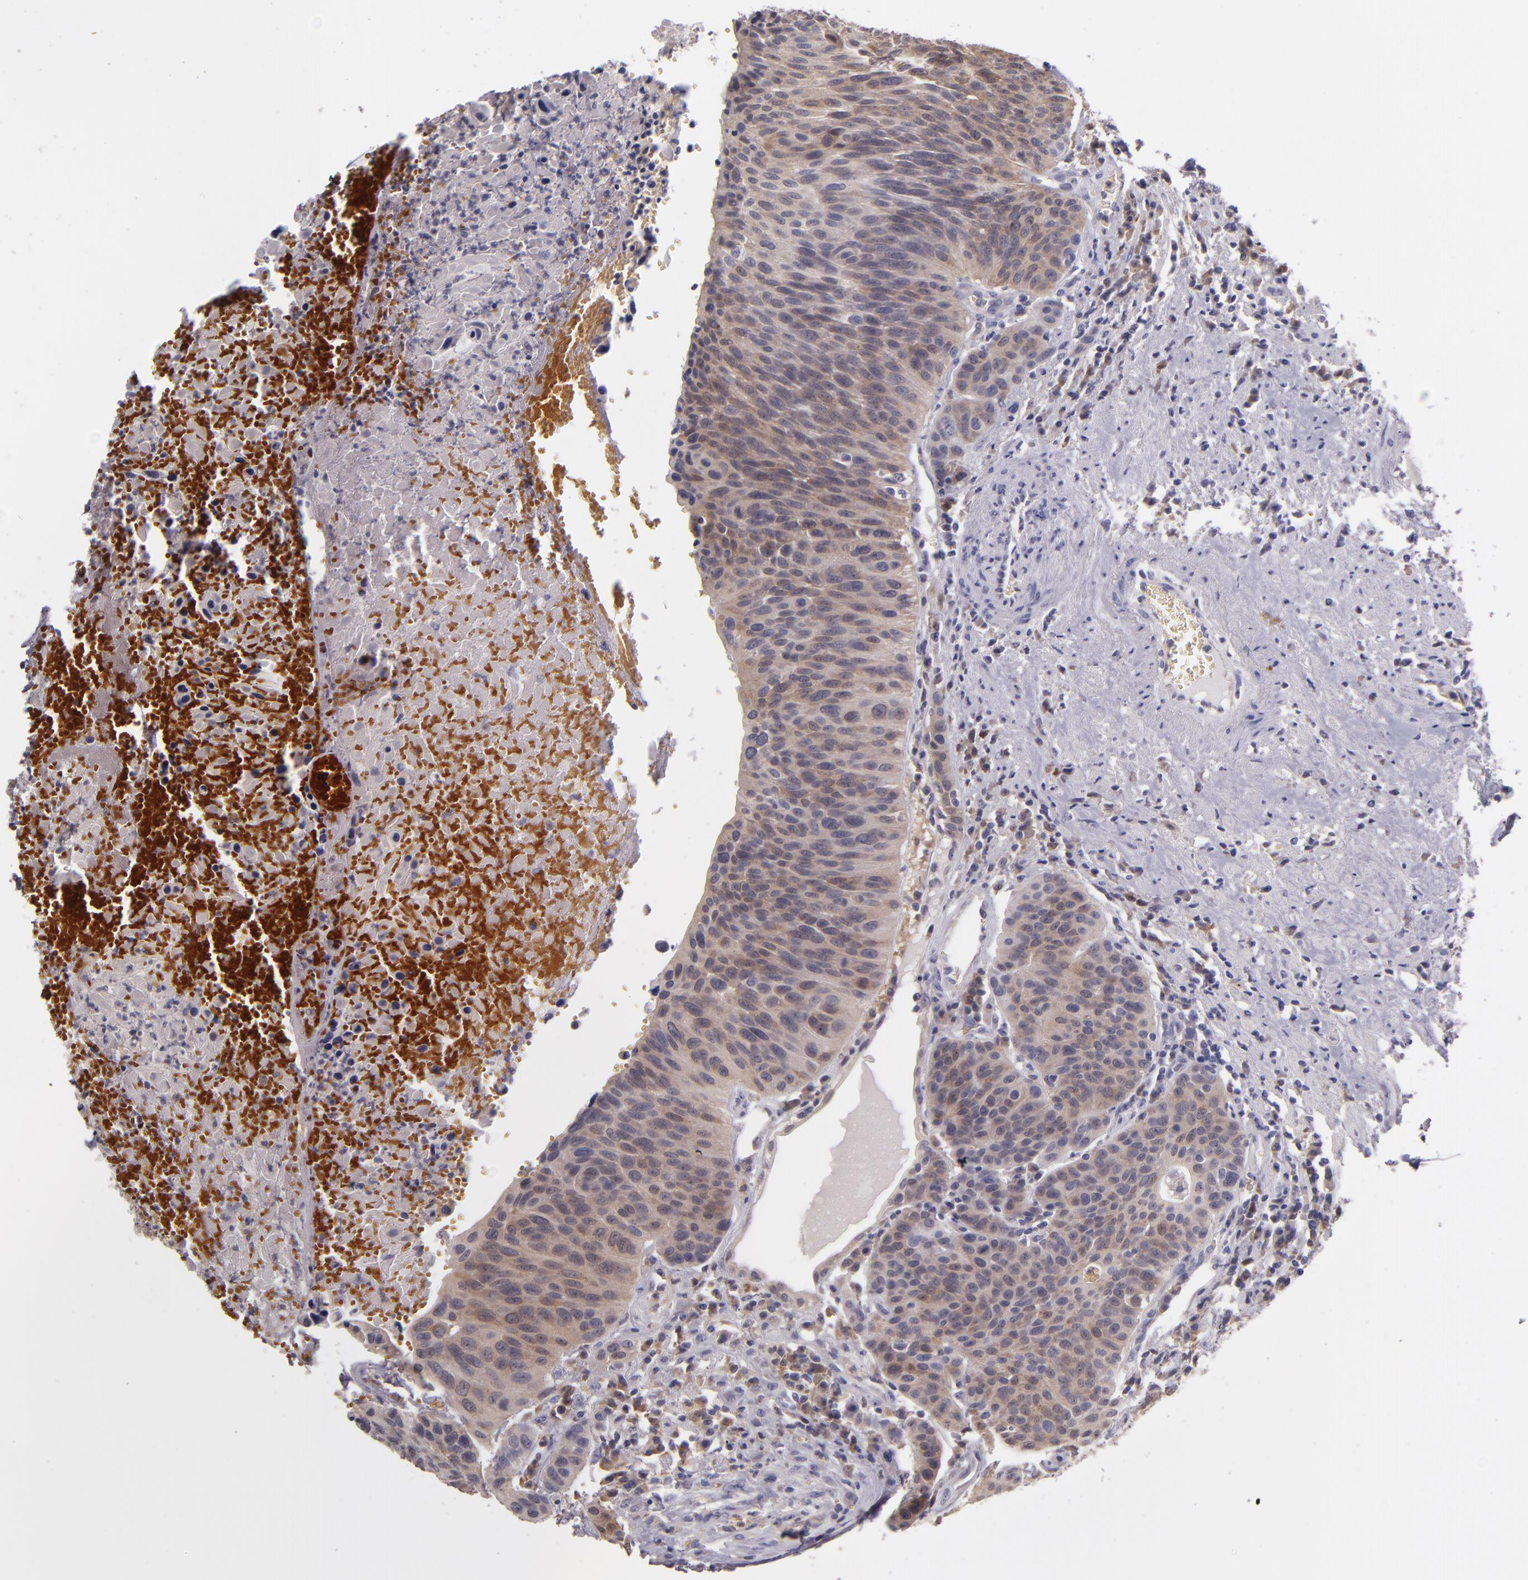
{"staining": {"intensity": "weak", "quantity": ">75%", "location": "cytoplasmic/membranous"}, "tissue": "urothelial cancer", "cell_type": "Tumor cells", "image_type": "cancer", "snomed": [{"axis": "morphology", "description": "Urothelial carcinoma, High grade"}, {"axis": "topography", "description": "Urinary bladder"}], "caption": "Immunohistochemistry histopathology image of neoplastic tissue: urothelial cancer stained using immunohistochemistry shows low levels of weak protein expression localized specifically in the cytoplasmic/membranous of tumor cells, appearing as a cytoplasmic/membranous brown color.", "gene": "FHIT", "patient": {"sex": "male", "age": 66}}